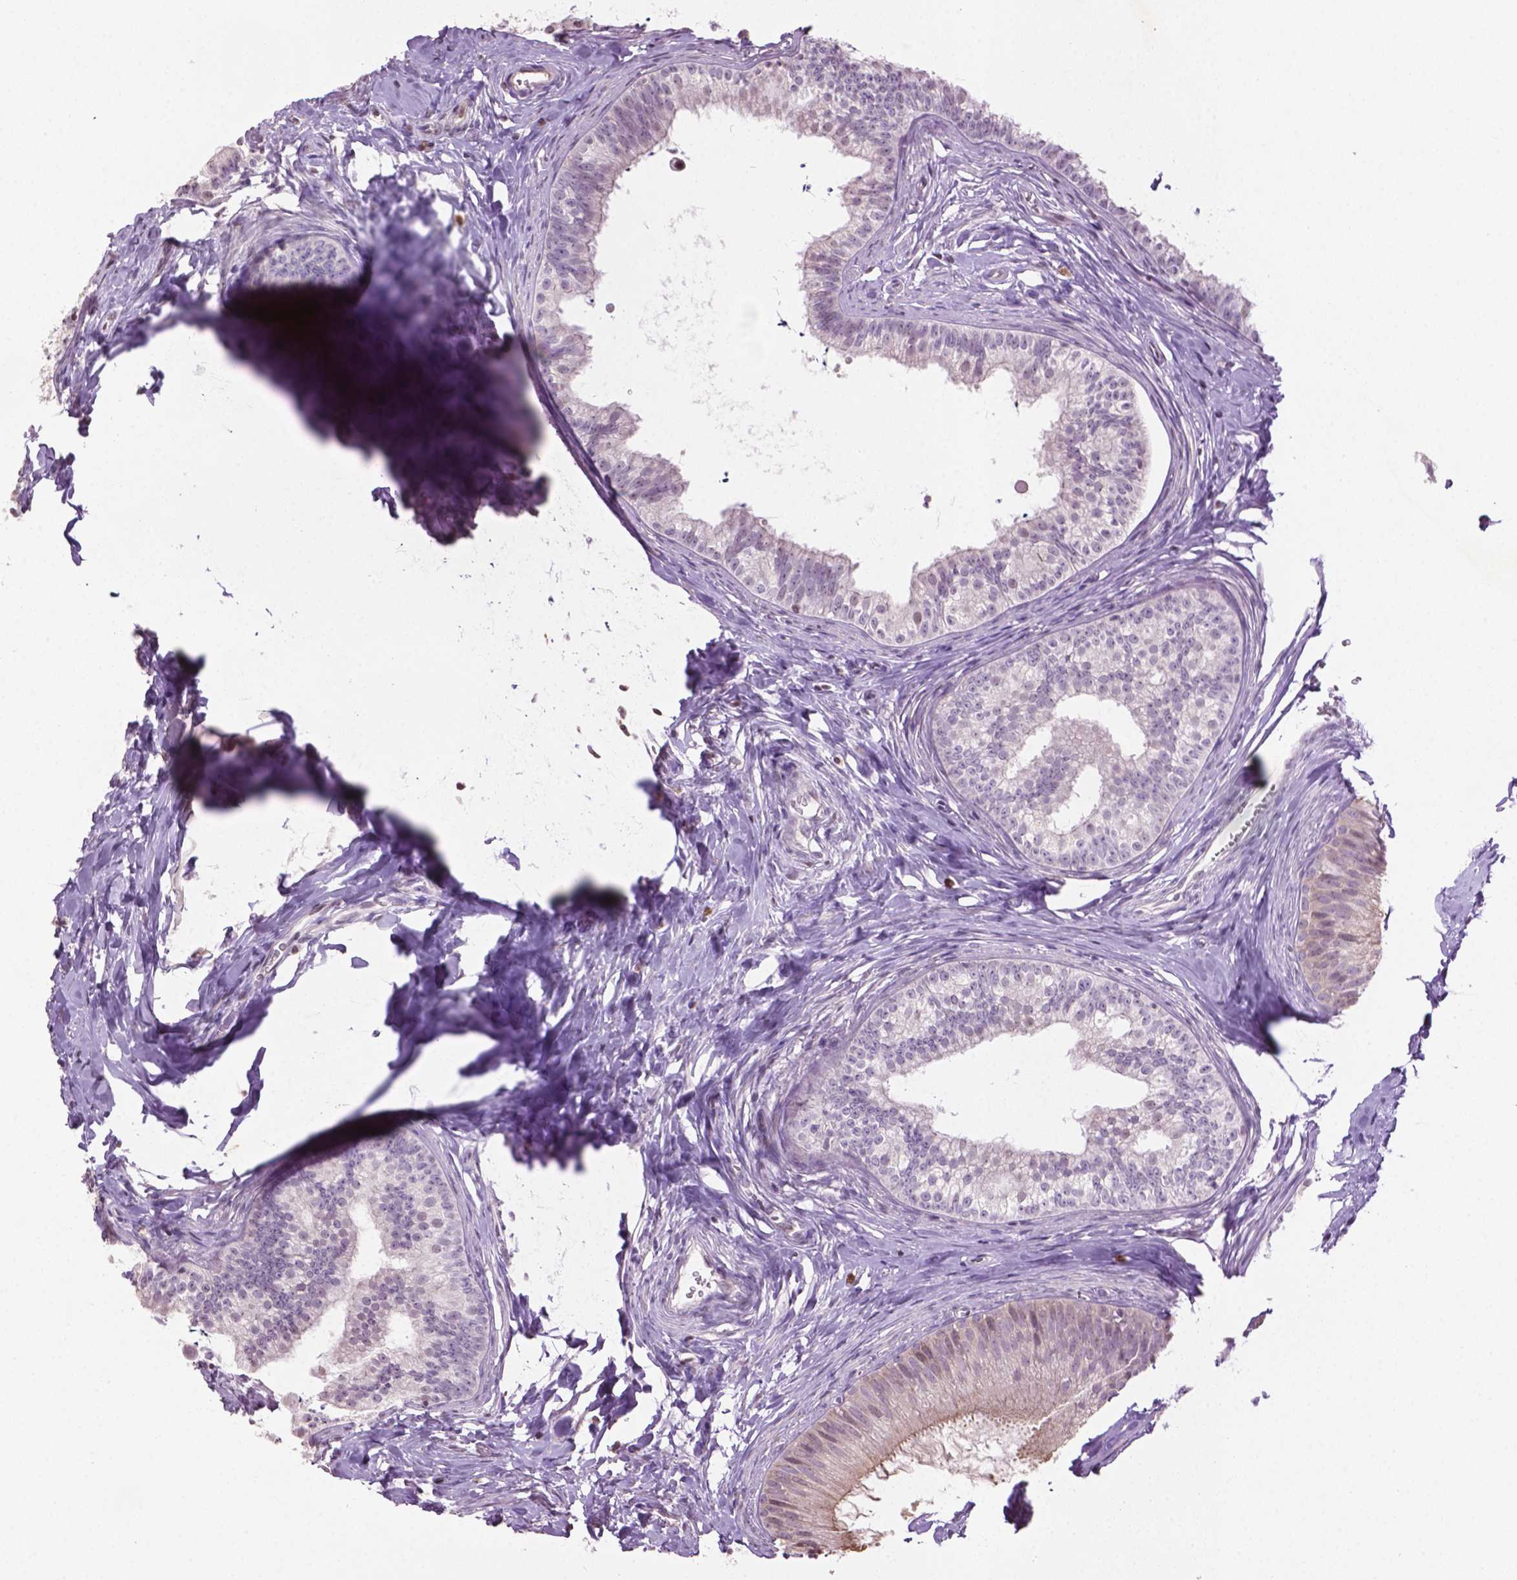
{"staining": {"intensity": "weak", "quantity": "<25%", "location": "cytoplasmic/membranous"}, "tissue": "epididymis", "cell_type": "Glandular cells", "image_type": "normal", "snomed": [{"axis": "morphology", "description": "Normal tissue, NOS"}, {"axis": "topography", "description": "Epididymis"}], "caption": "DAB immunohistochemical staining of normal human epididymis exhibits no significant staining in glandular cells. (DAB (3,3'-diaminobenzidine) immunohistochemistry (IHC) with hematoxylin counter stain).", "gene": "NTNG2", "patient": {"sex": "male", "age": 24}}